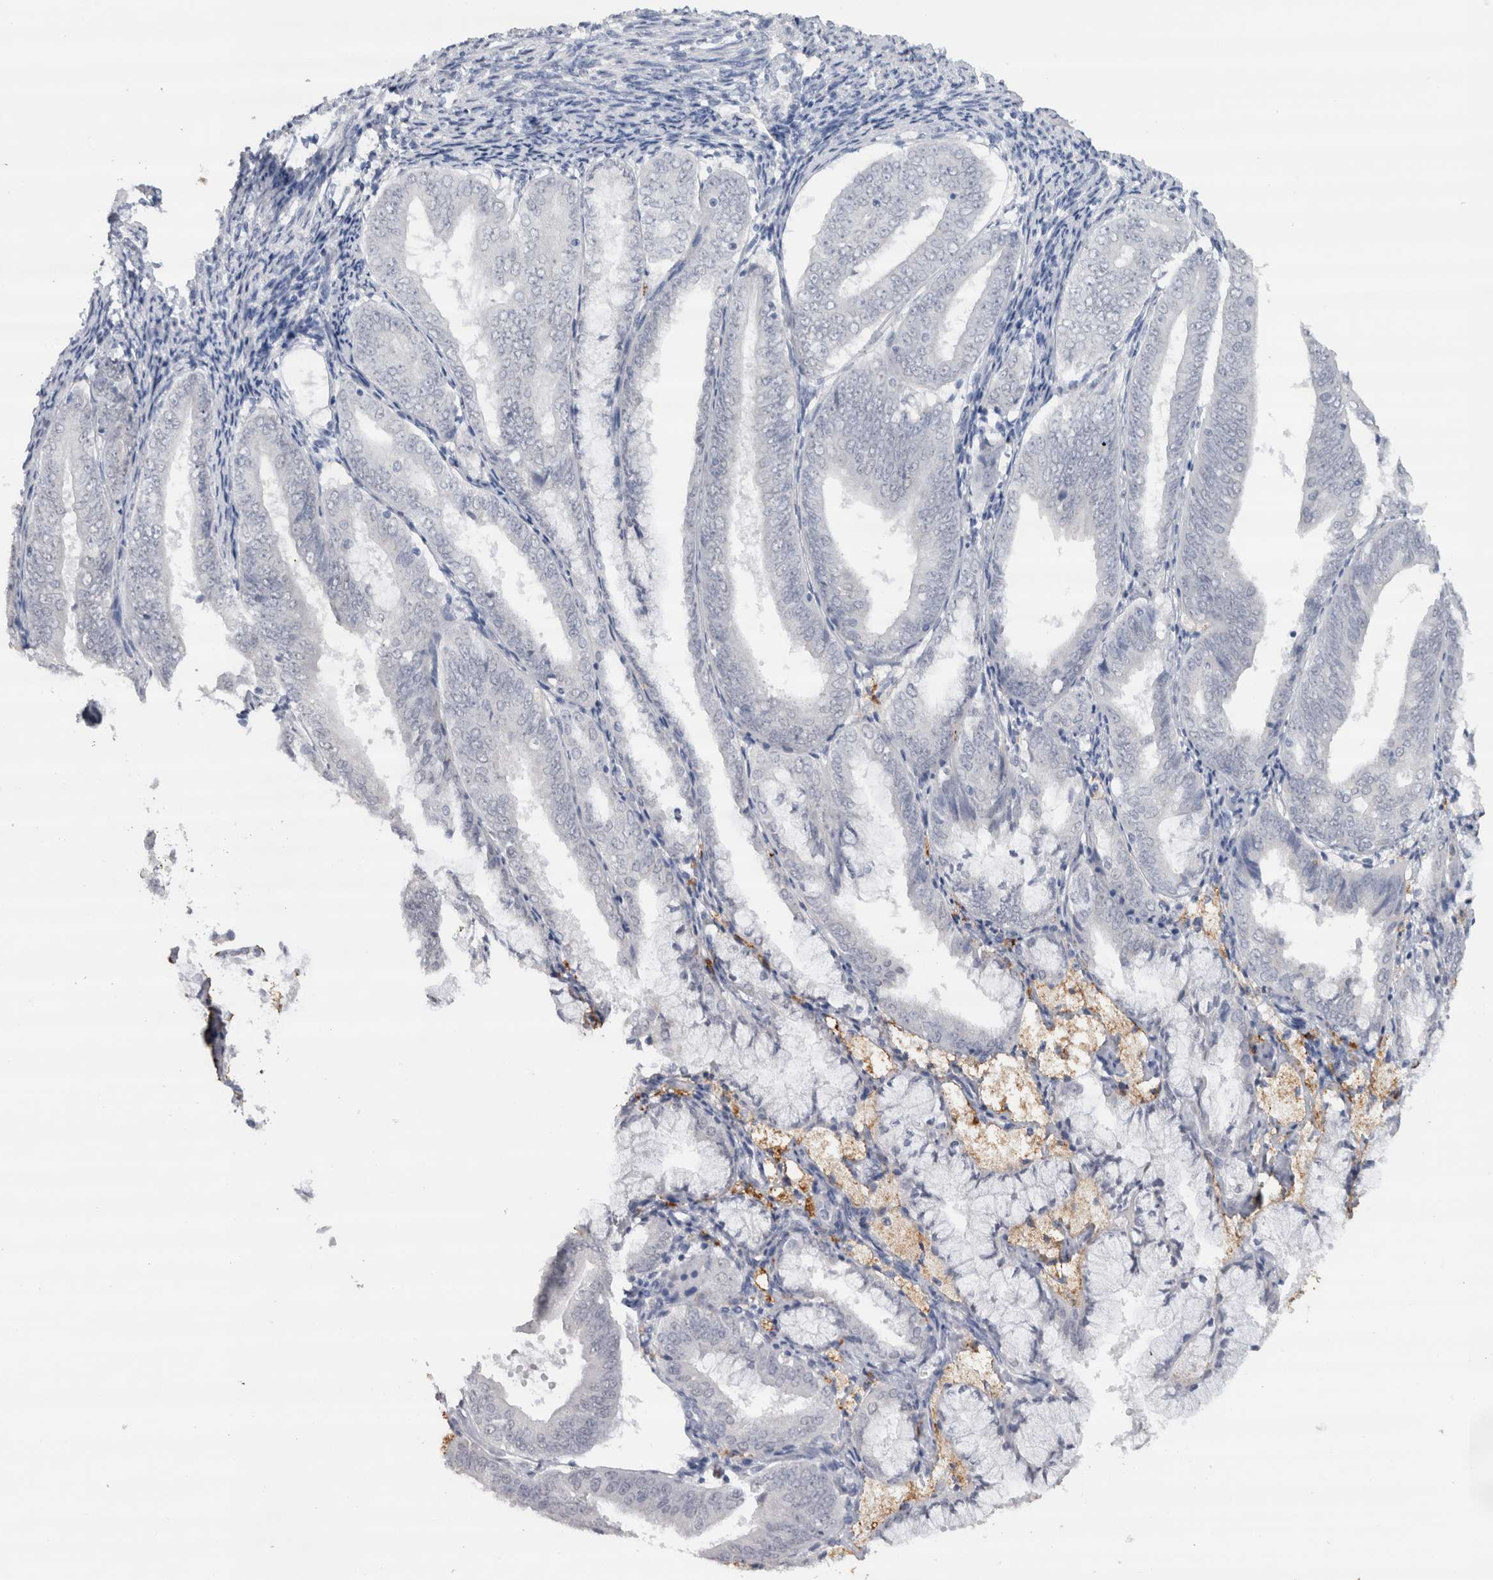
{"staining": {"intensity": "negative", "quantity": "none", "location": "none"}, "tissue": "endometrial cancer", "cell_type": "Tumor cells", "image_type": "cancer", "snomed": [{"axis": "morphology", "description": "Adenocarcinoma, NOS"}, {"axis": "topography", "description": "Endometrium"}], "caption": "Tumor cells show no significant protein expression in endometrial cancer (adenocarcinoma).", "gene": "CDH17", "patient": {"sex": "female", "age": 63}}